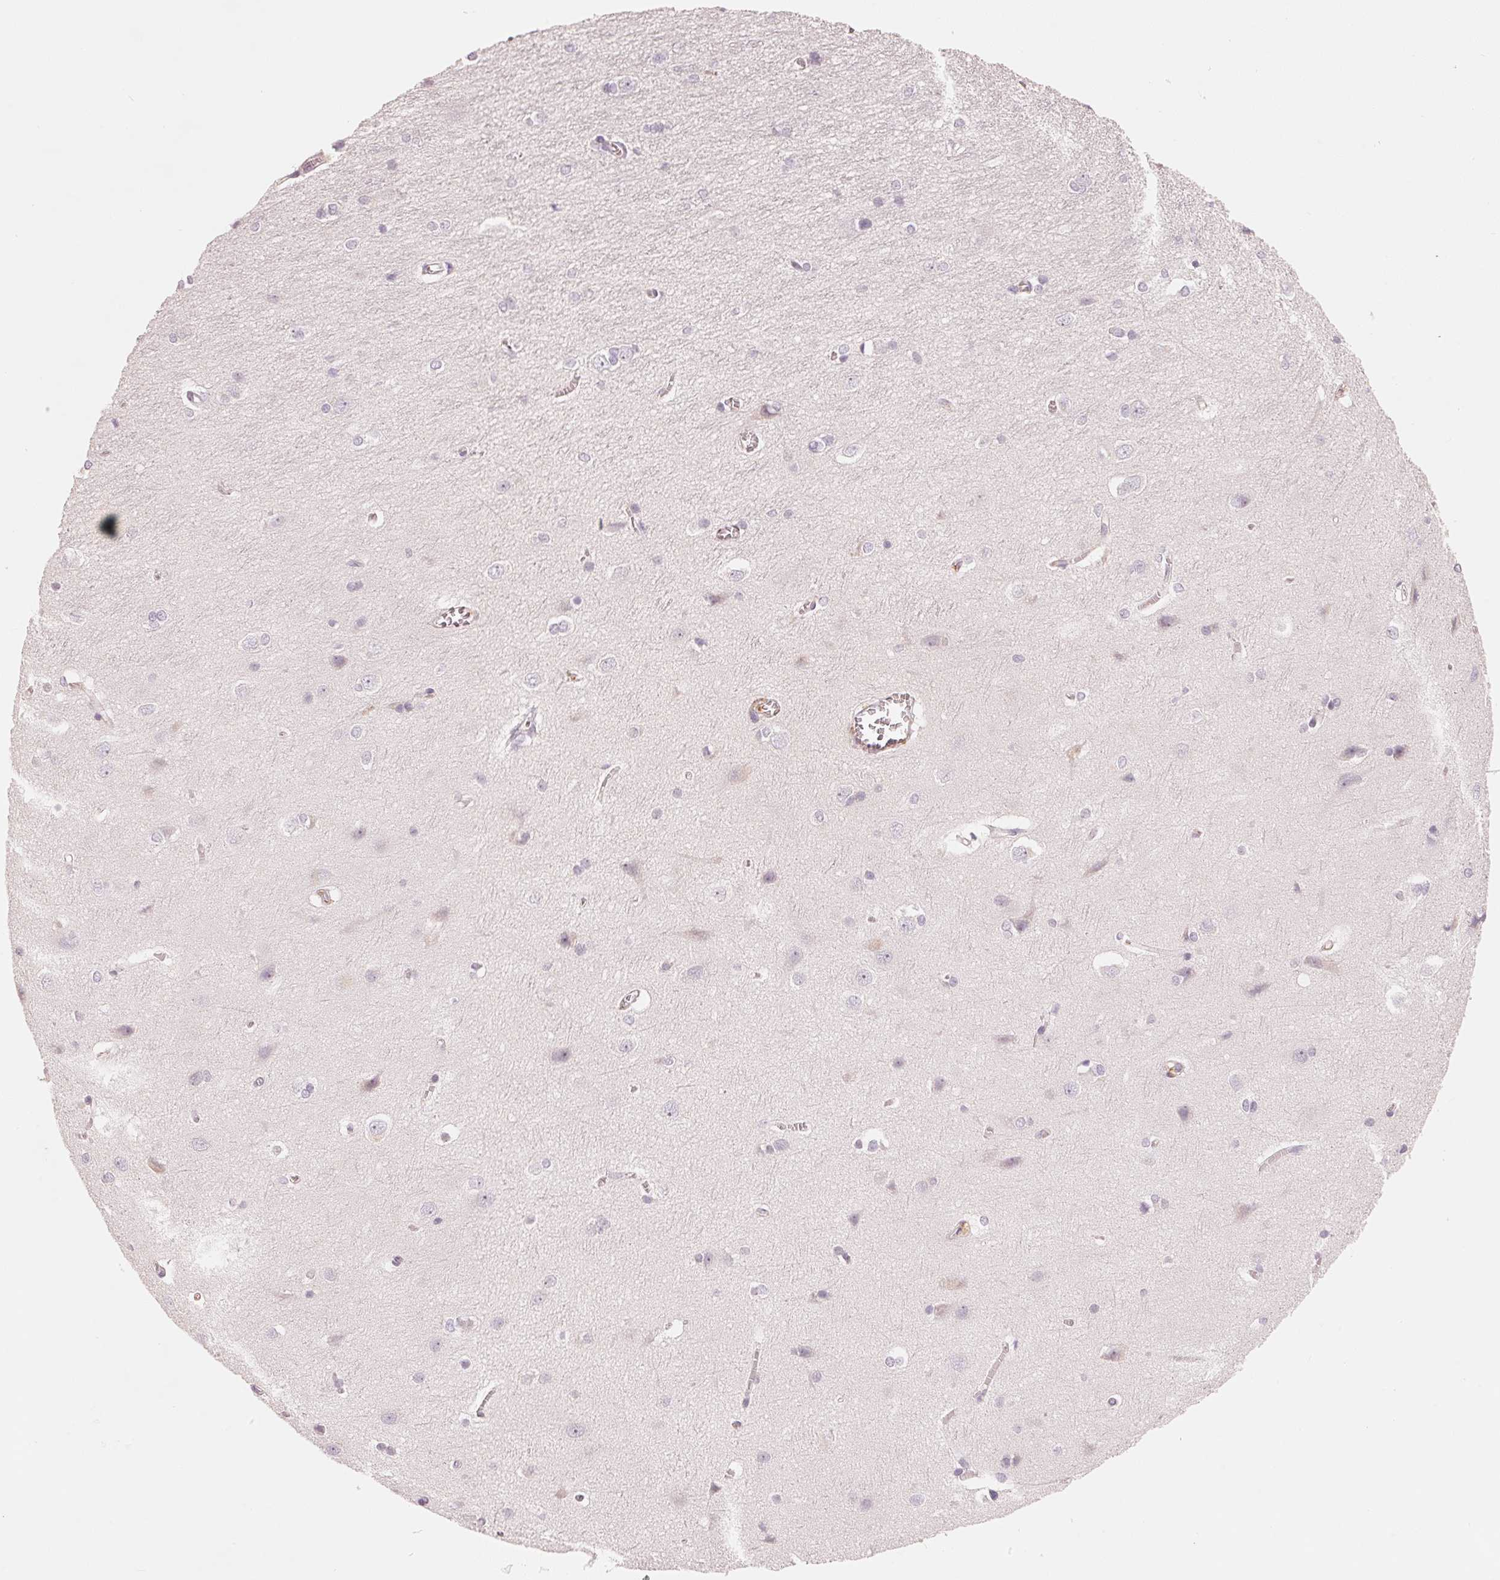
{"staining": {"intensity": "negative", "quantity": "none", "location": "none"}, "tissue": "cerebral cortex", "cell_type": "Endothelial cells", "image_type": "normal", "snomed": [{"axis": "morphology", "description": "Normal tissue, NOS"}, {"axis": "topography", "description": "Cerebral cortex"}], "caption": "DAB immunohistochemical staining of unremarkable human cerebral cortex displays no significant staining in endothelial cells.", "gene": "CFHR2", "patient": {"sex": "male", "age": 37}}